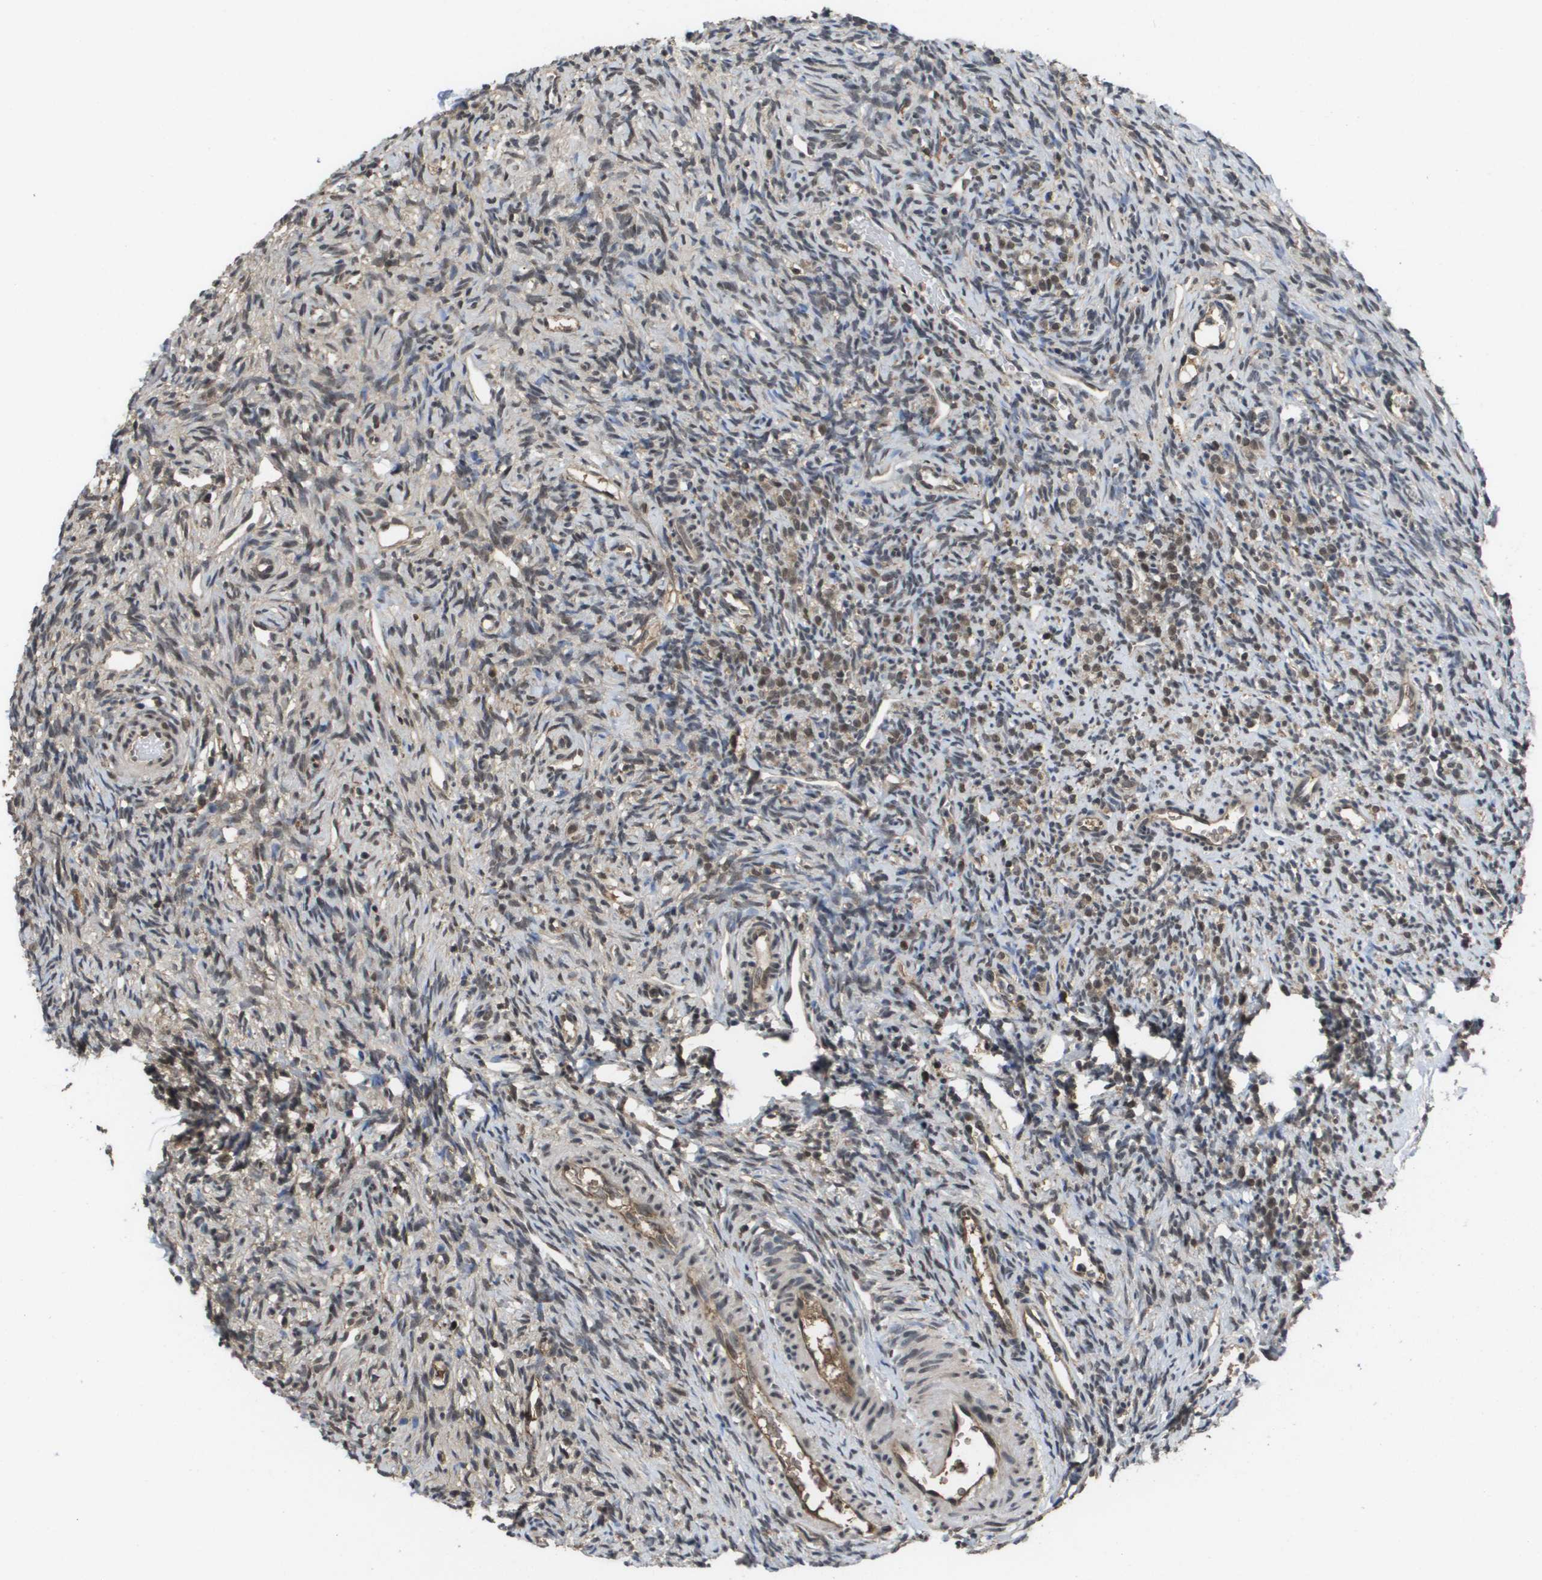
{"staining": {"intensity": "weak", "quantity": "<25%", "location": "cytoplasmic/membranous,nuclear"}, "tissue": "ovary", "cell_type": "Follicle cells", "image_type": "normal", "snomed": [{"axis": "morphology", "description": "Normal tissue, NOS"}, {"axis": "topography", "description": "Ovary"}], "caption": "IHC photomicrograph of unremarkable ovary: ovary stained with DAB demonstrates no significant protein expression in follicle cells.", "gene": "AMBRA1", "patient": {"sex": "female", "age": 33}}